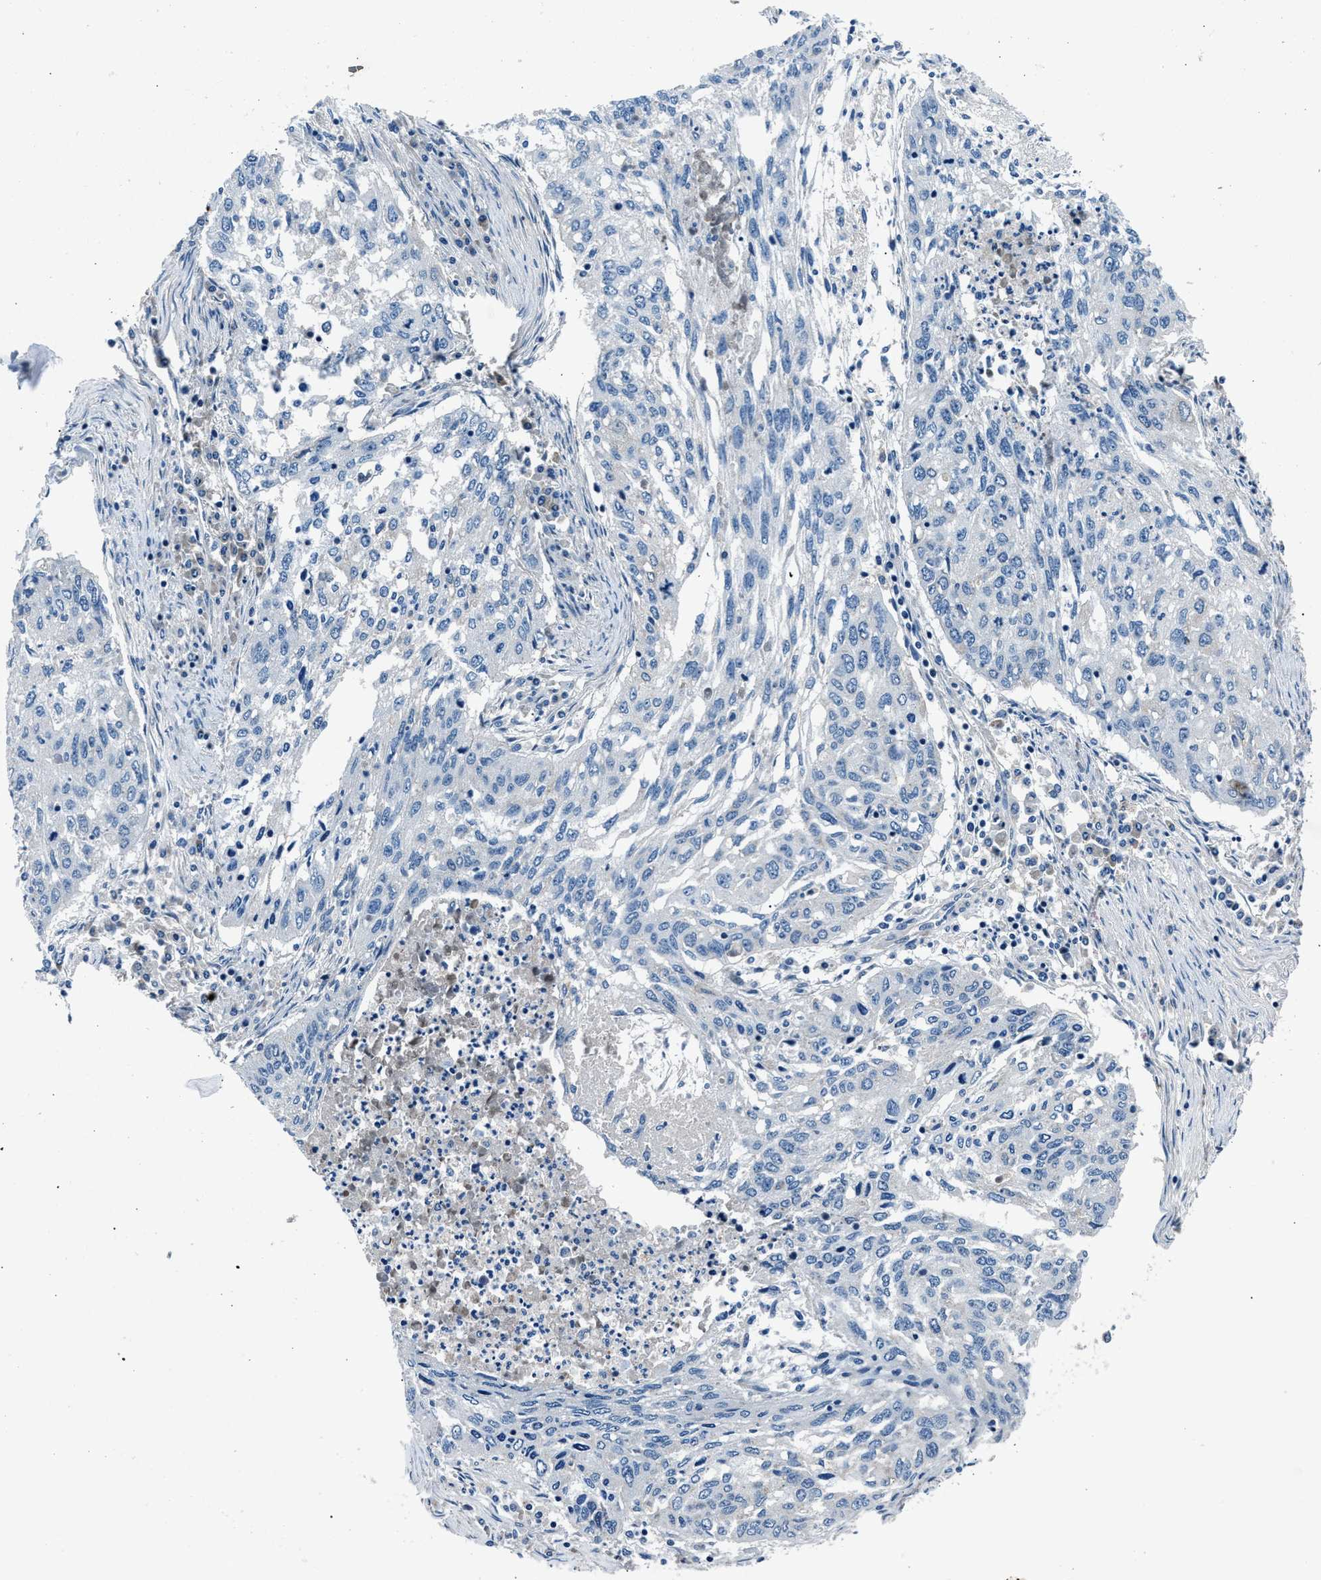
{"staining": {"intensity": "negative", "quantity": "none", "location": "none"}, "tissue": "lung cancer", "cell_type": "Tumor cells", "image_type": "cancer", "snomed": [{"axis": "morphology", "description": "Squamous cell carcinoma, NOS"}, {"axis": "topography", "description": "Lung"}], "caption": "This histopathology image is of lung cancer (squamous cell carcinoma) stained with IHC to label a protein in brown with the nuclei are counter-stained blue. There is no expression in tumor cells.", "gene": "DENND6B", "patient": {"sex": "female", "age": 63}}